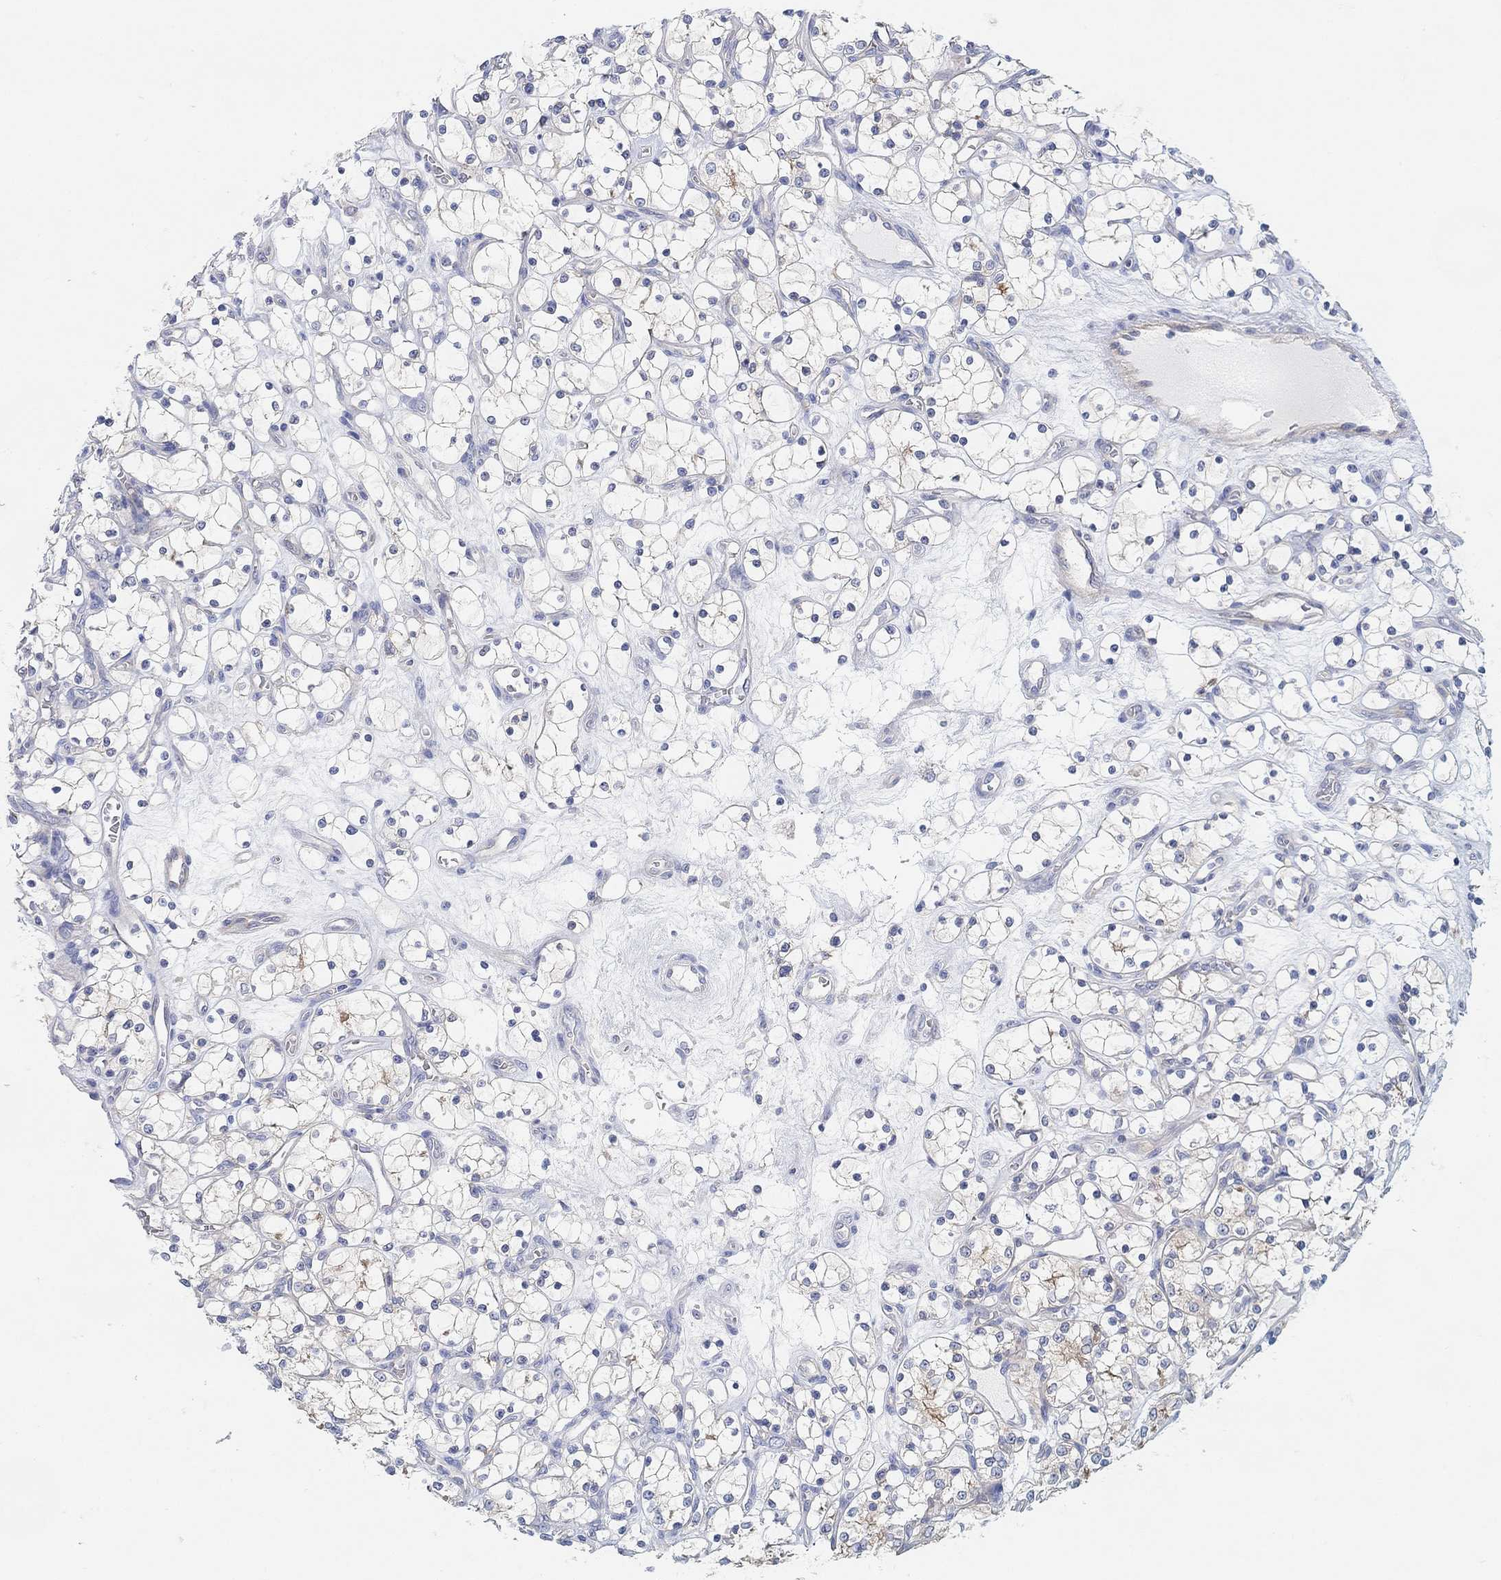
{"staining": {"intensity": "moderate", "quantity": "<25%", "location": "cytoplasmic/membranous"}, "tissue": "renal cancer", "cell_type": "Tumor cells", "image_type": "cancer", "snomed": [{"axis": "morphology", "description": "Adenocarcinoma, NOS"}, {"axis": "topography", "description": "Kidney"}], "caption": "High-magnification brightfield microscopy of renal cancer (adenocarcinoma) stained with DAB (3,3'-diaminobenzidine) (brown) and counterstained with hematoxylin (blue). tumor cells exhibit moderate cytoplasmic/membranous positivity is appreciated in about<25% of cells. The protein of interest is stained brown, and the nuclei are stained in blue (DAB (3,3'-diaminobenzidine) IHC with brightfield microscopy, high magnification).", "gene": "RGS1", "patient": {"sex": "female", "age": 69}}